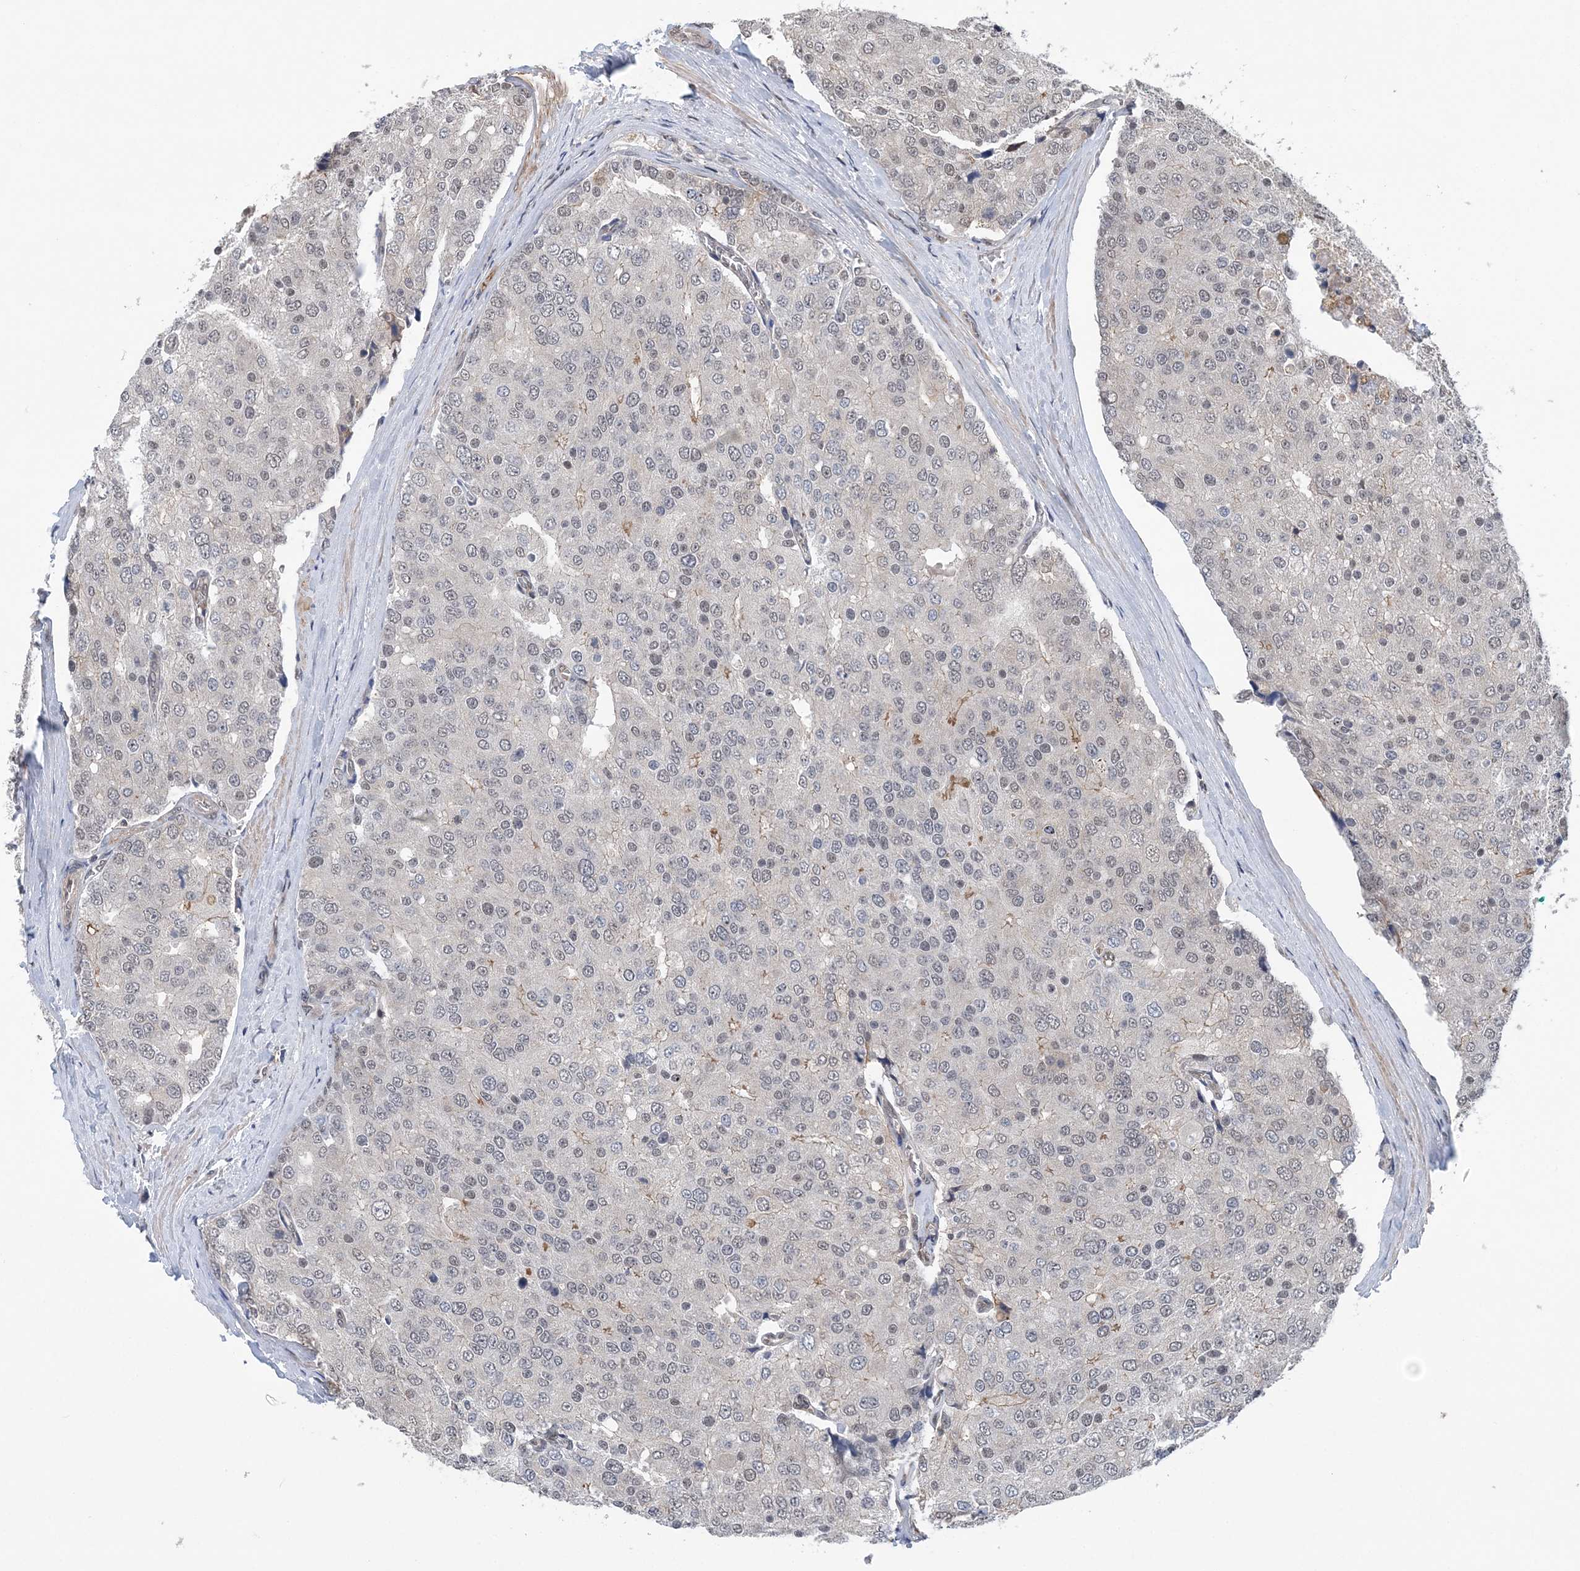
{"staining": {"intensity": "weak", "quantity": "25%-75%", "location": "nuclear"}, "tissue": "prostate cancer", "cell_type": "Tumor cells", "image_type": "cancer", "snomed": [{"axis": "morphology", "description": "Adenocarcinoma, High grade"}, {"axis": "topography", "description": "Prostate"}], "caption": "Prostate high-grade adenocarcinoma was stained to show a protein in brown. There is low levels of weak nuclear positivity in about 25%-75% of tumor cells.", "gene": "CCDC152", "patient": {"sex": "male", "age": 50}}